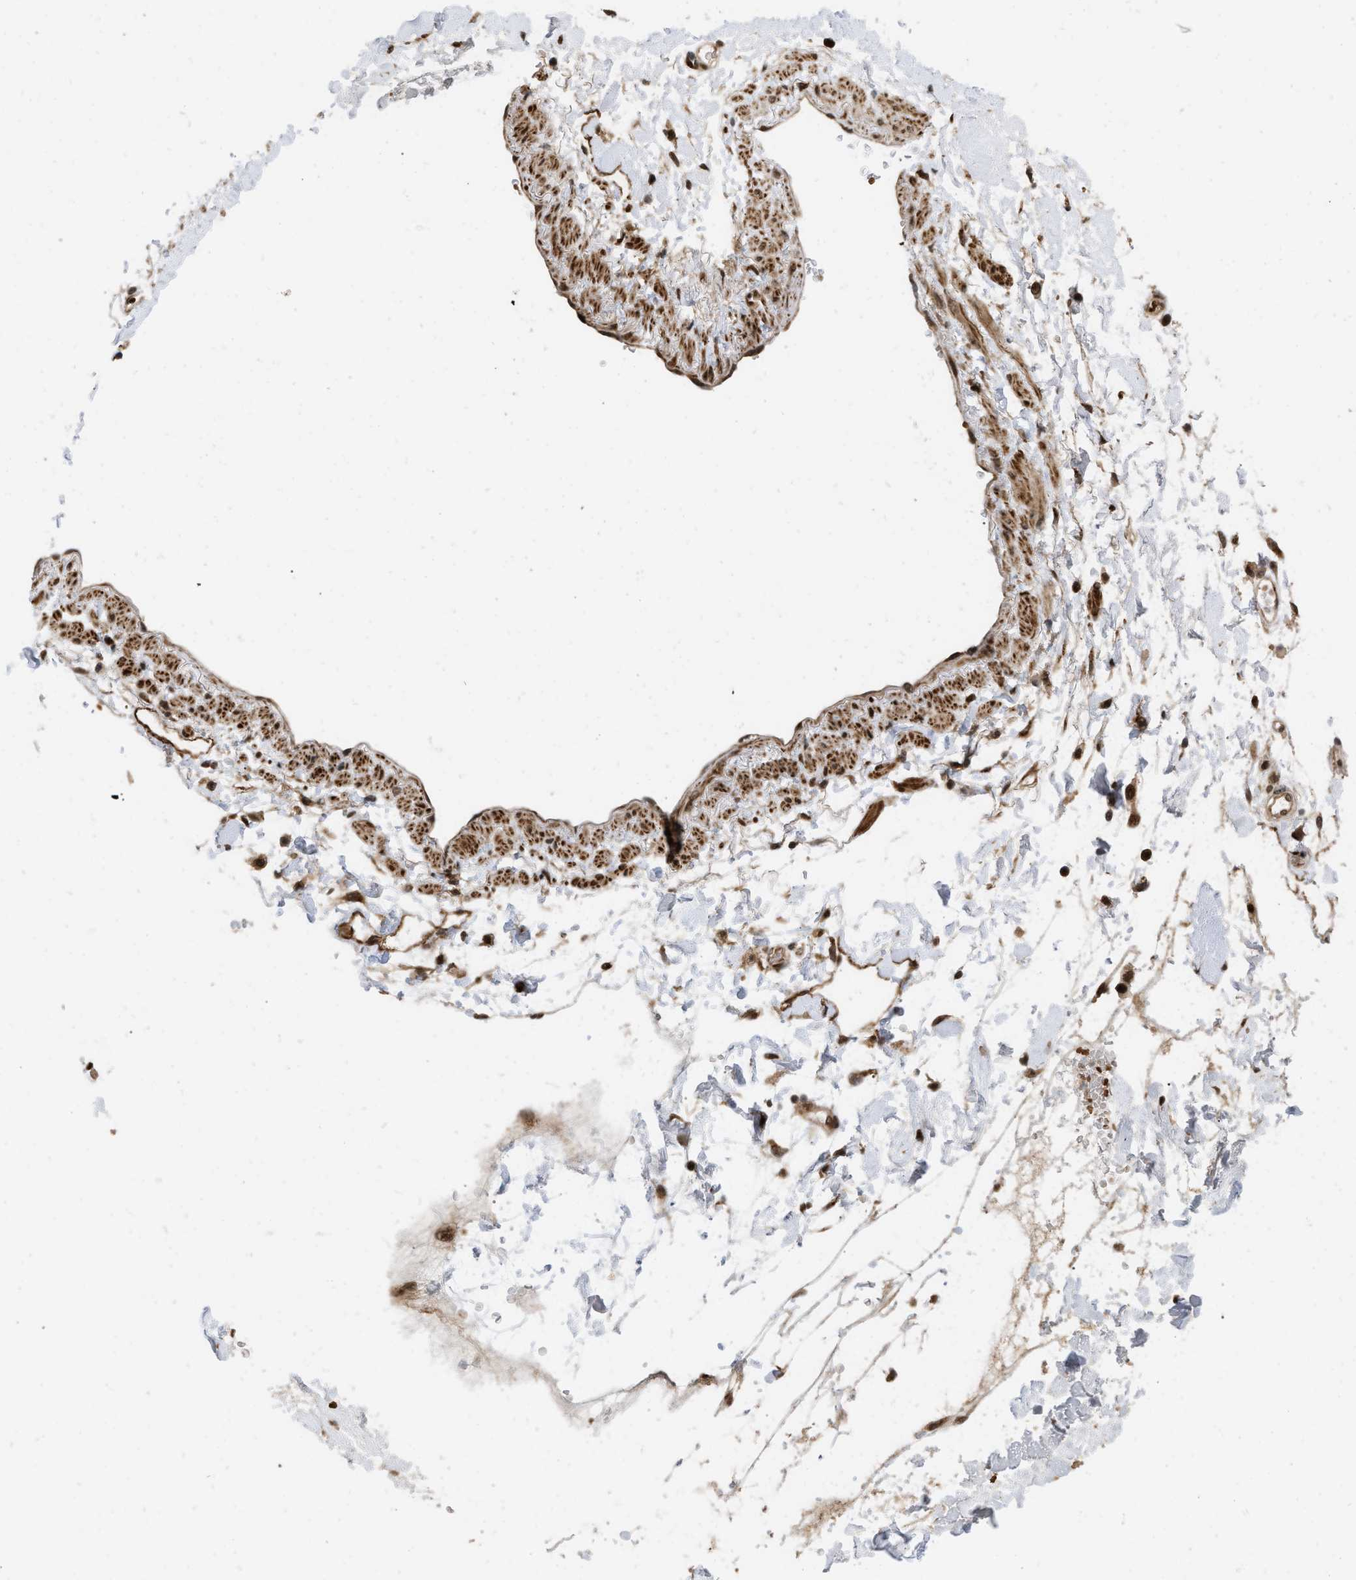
{"staining": {"intensity": "strong", "quantity": ">75%", "location": "nuclear"}, "tissue": "adipose tissue", "cell_type": "Adipocytes", "image_type": "normal", "snomed": [{"axis": "morphology", "description": "Normal tissue, NOS"}, {"axis": "morphology", "description": "Adenocarcinoma, NOS"}, {"axis": "topography", "description": "Duodenum"}, {"axis": "topography", "description": "Peripheral nerve tissue"}], "caption": "Immunohistochemistry (DAB (3,3'-diaminobenzidine)) staining of normal human adipose tissue demonstrates strong nuclear protein staining in approximately >75% of adipocytes.", "gene": "ANKRD11", "patient": {"sex": "female", "age": 60}}